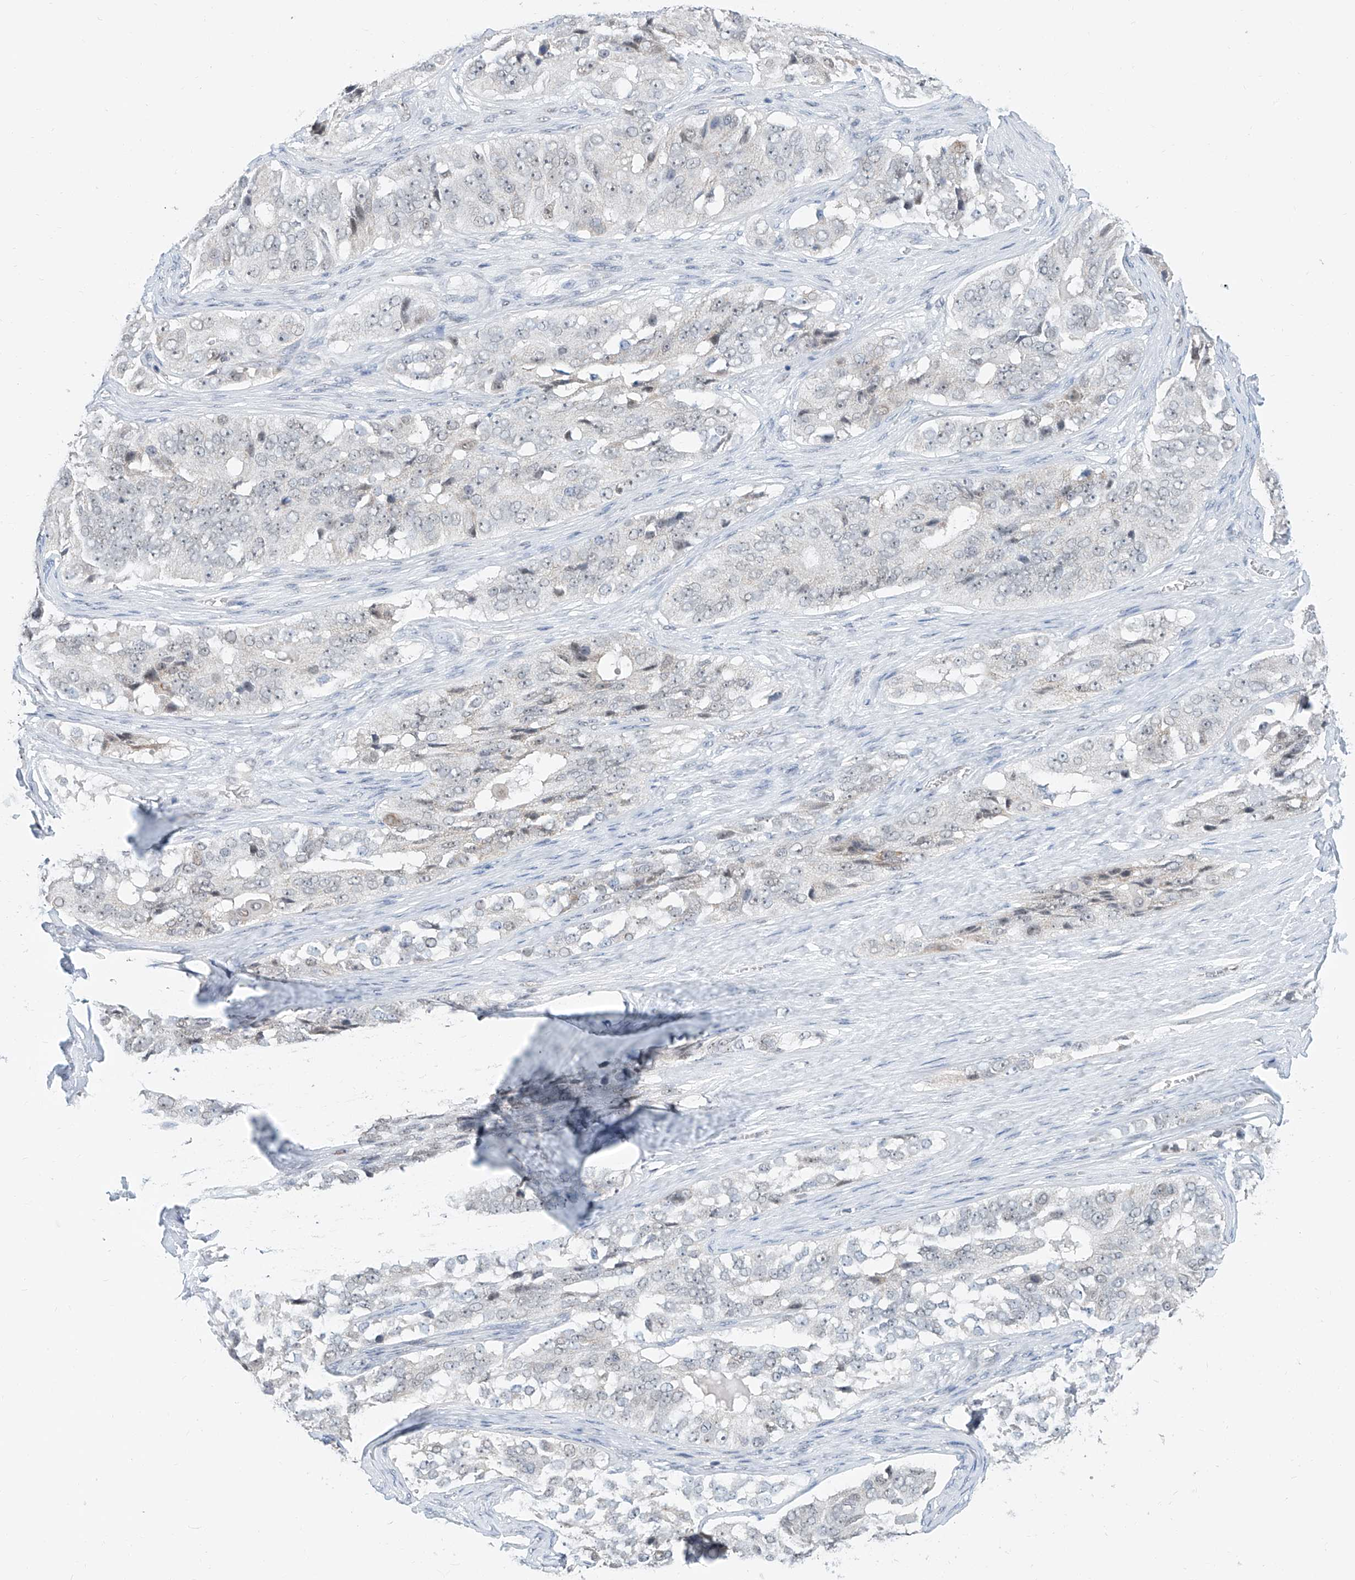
{"staining": {"intensity": "negative", "quantity": "none", "location": "none"}, "tissue": "ovarian cancer", "cell_type": "Tumor cells", "image_type": "cancer", "snomed": [{"axis": "morphology", "description": "Carcinoma, endometroid"}, {"axis": "topography", "description": "Ovary"}], "caption": "The histopathology image exhibits no significant expression in tumor cells of ovarian cancer.", "gene": "SDE2", "patient": {"sex": "female", "age": 51}}